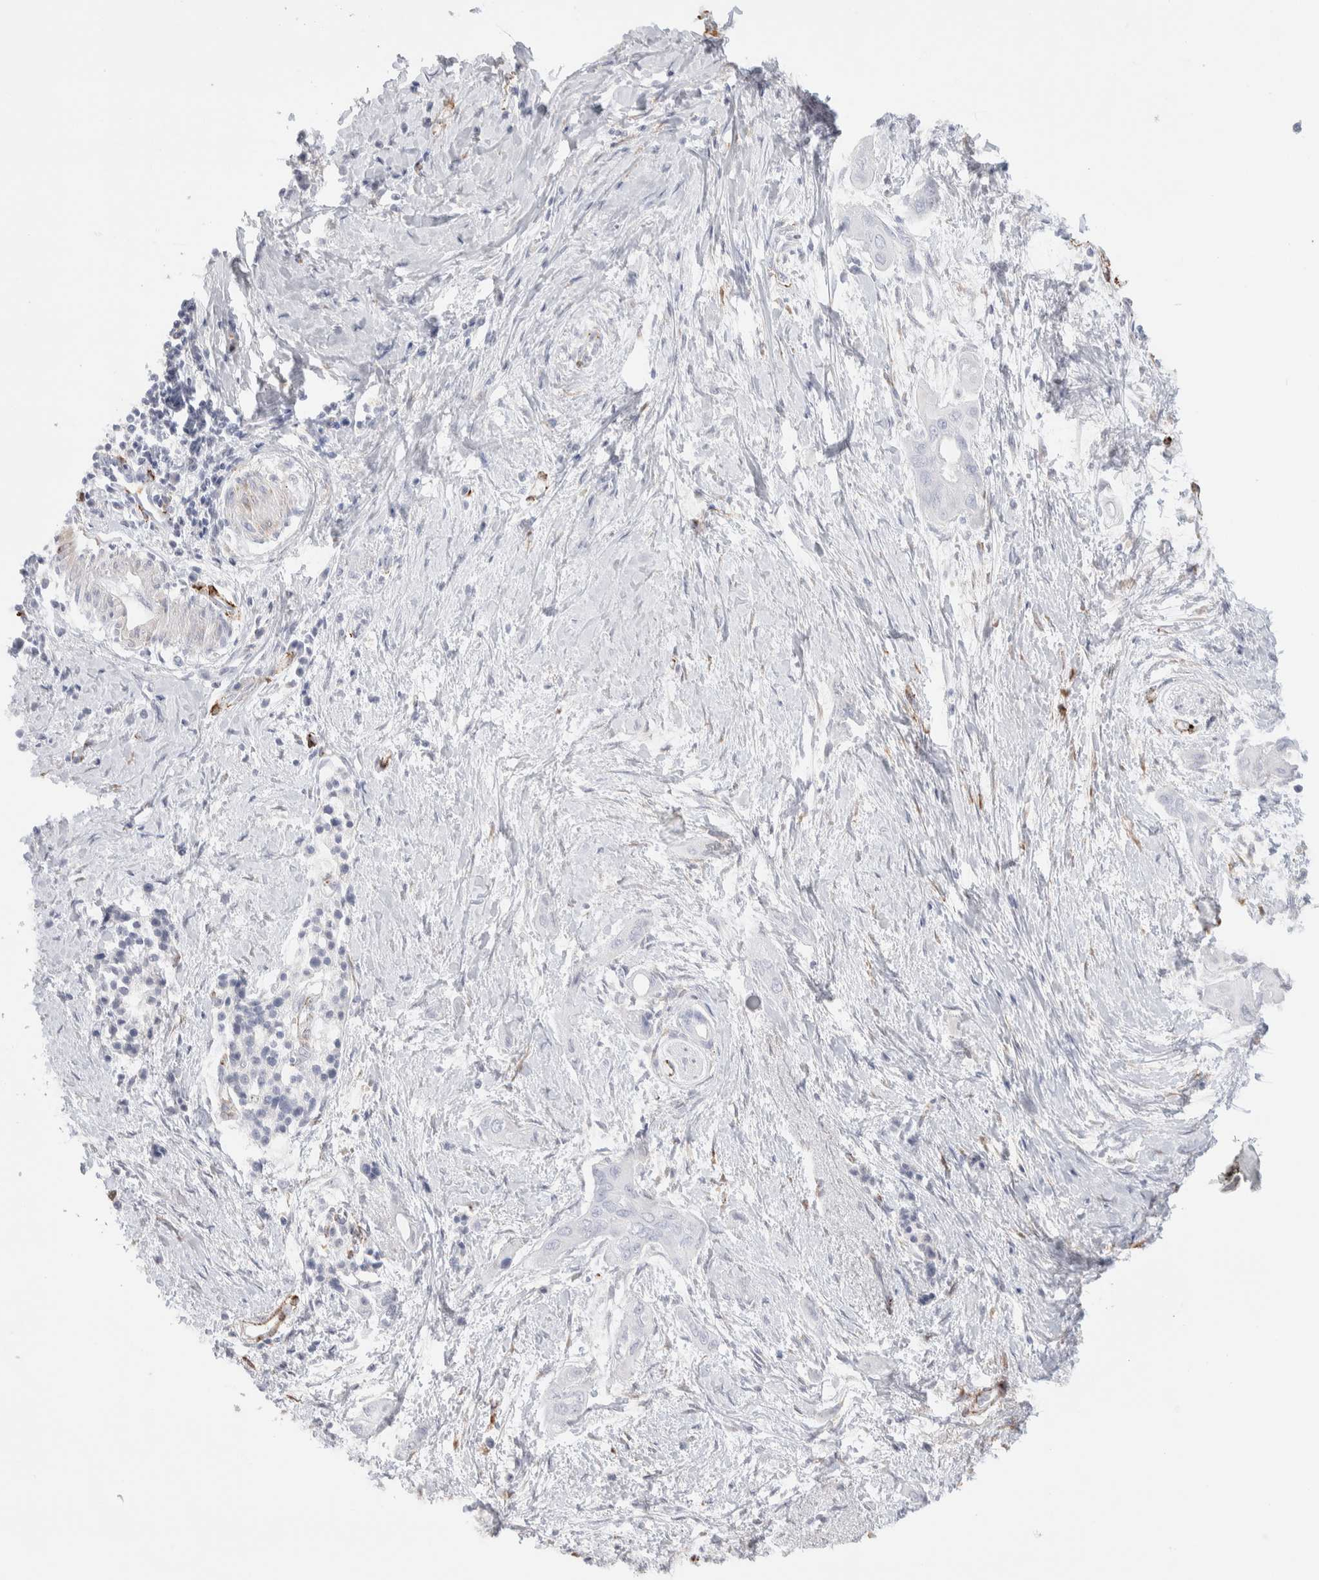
{"staining": {"intensity": "negative", "quantity": "none", "location": "none"}, "tissue": "pancreatic cancer", "cell_type": "Tumor cells", "image_type": "cancer", "snomed": [{"axis": "morphology", "description": "Adenocarcinoma, NOS"}, {"axis": "topography", "description": "Pancreas"}], "caption": "DAB immunohistochemical staining of pancreatic adenocarcinoma reveals no significant staining in tumor cells.", "gene": "SEPTIN4", "patient": {"sex": "male", "age": 59}}